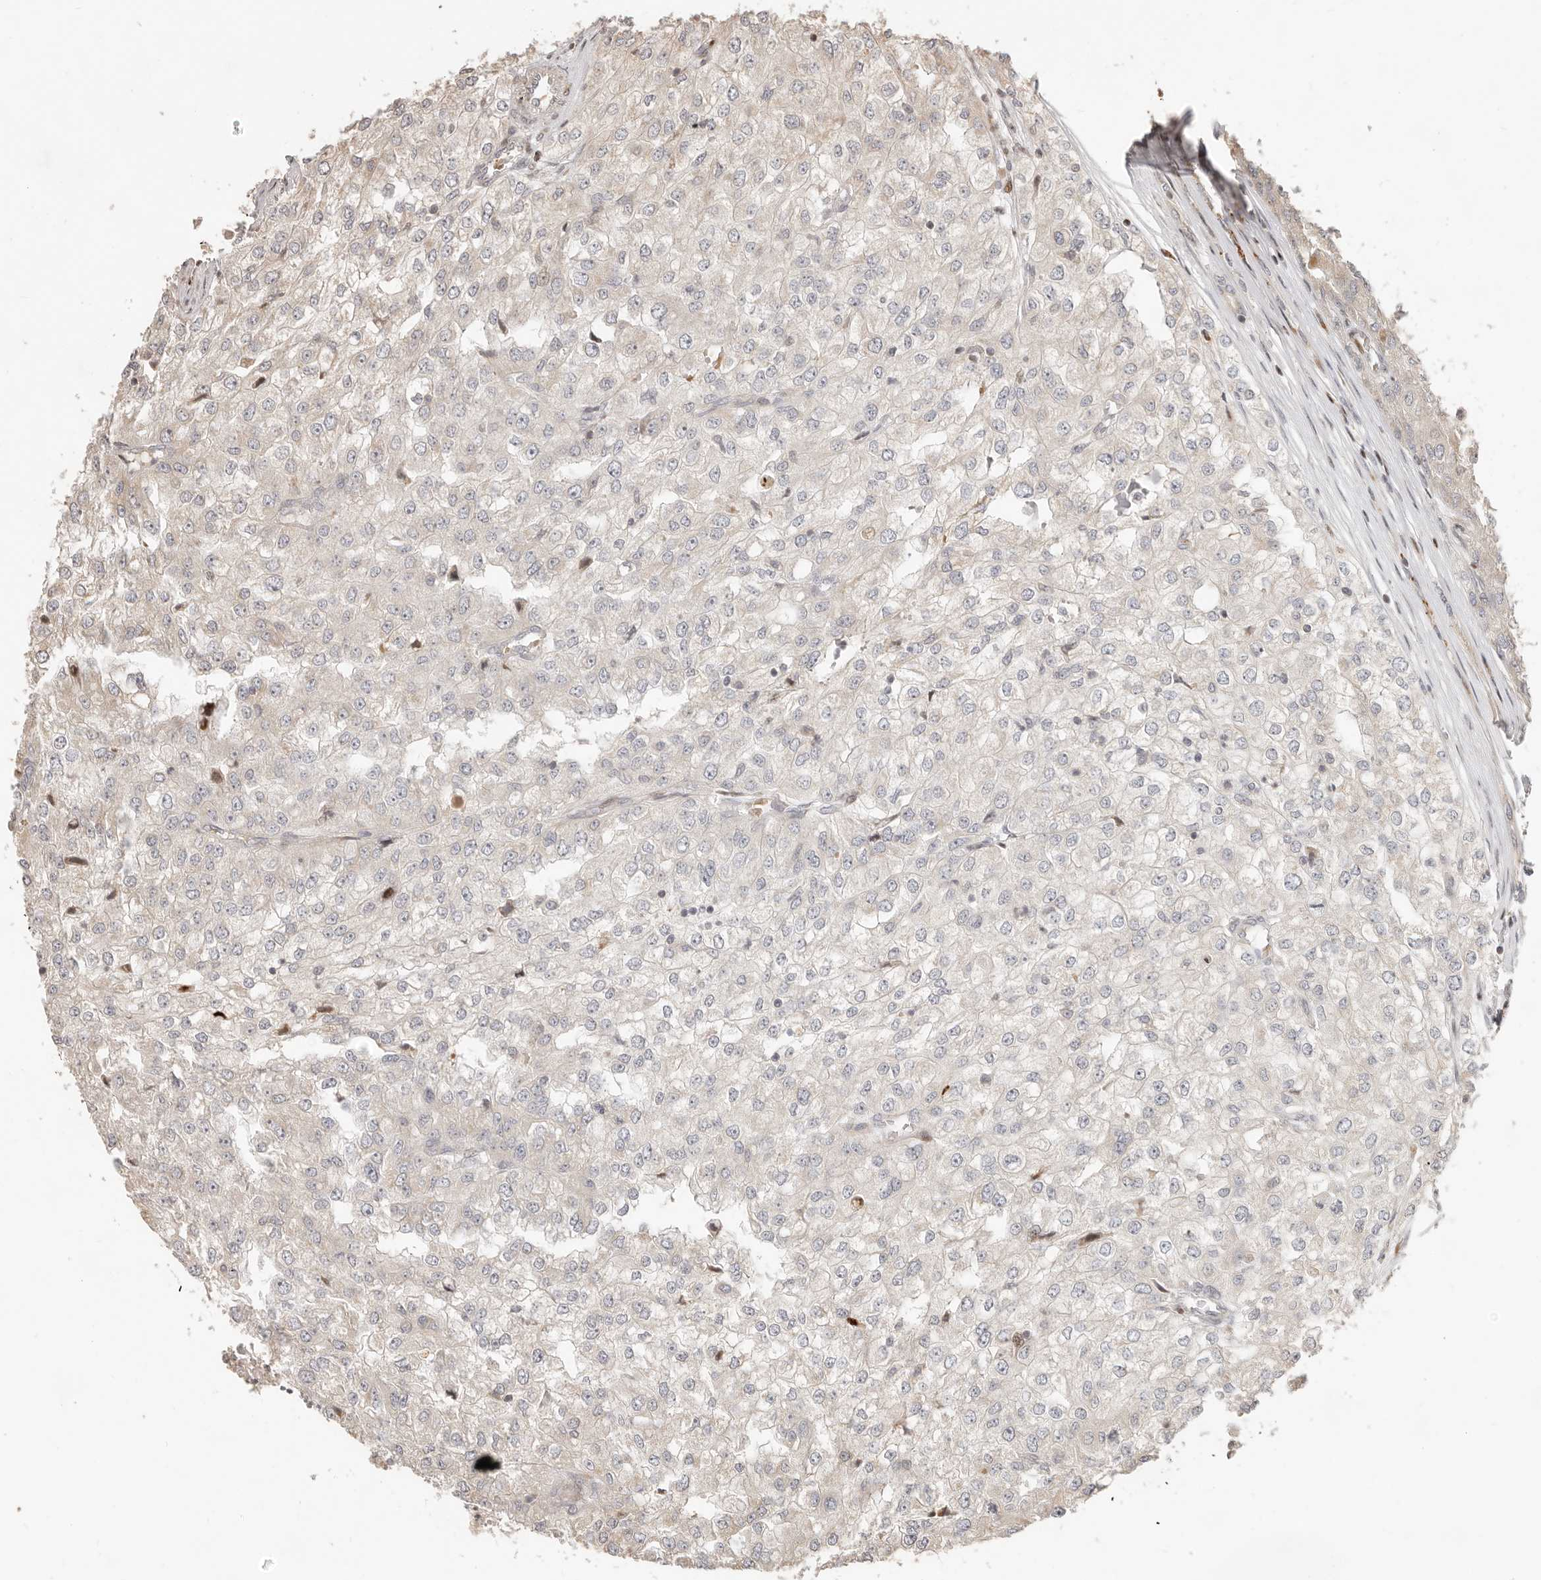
{"staining": {"intensity": "negative", "quantity": "none", "location": "none"}, "tissue": "renal cancer", "cell_type": "Tumor cells", "image_type": "cancer", "snomed": [{"axis": "morphology", "description": "Adenocarcinoma, NOS"}, {"axis": "topography", "description": "Kidney"}], "caption": "Tumor cells show no significant protein positivity in adenocarcinoma (renal).", "gene": "TRIM4", "patient": {"sex": "female", "age": 54}}